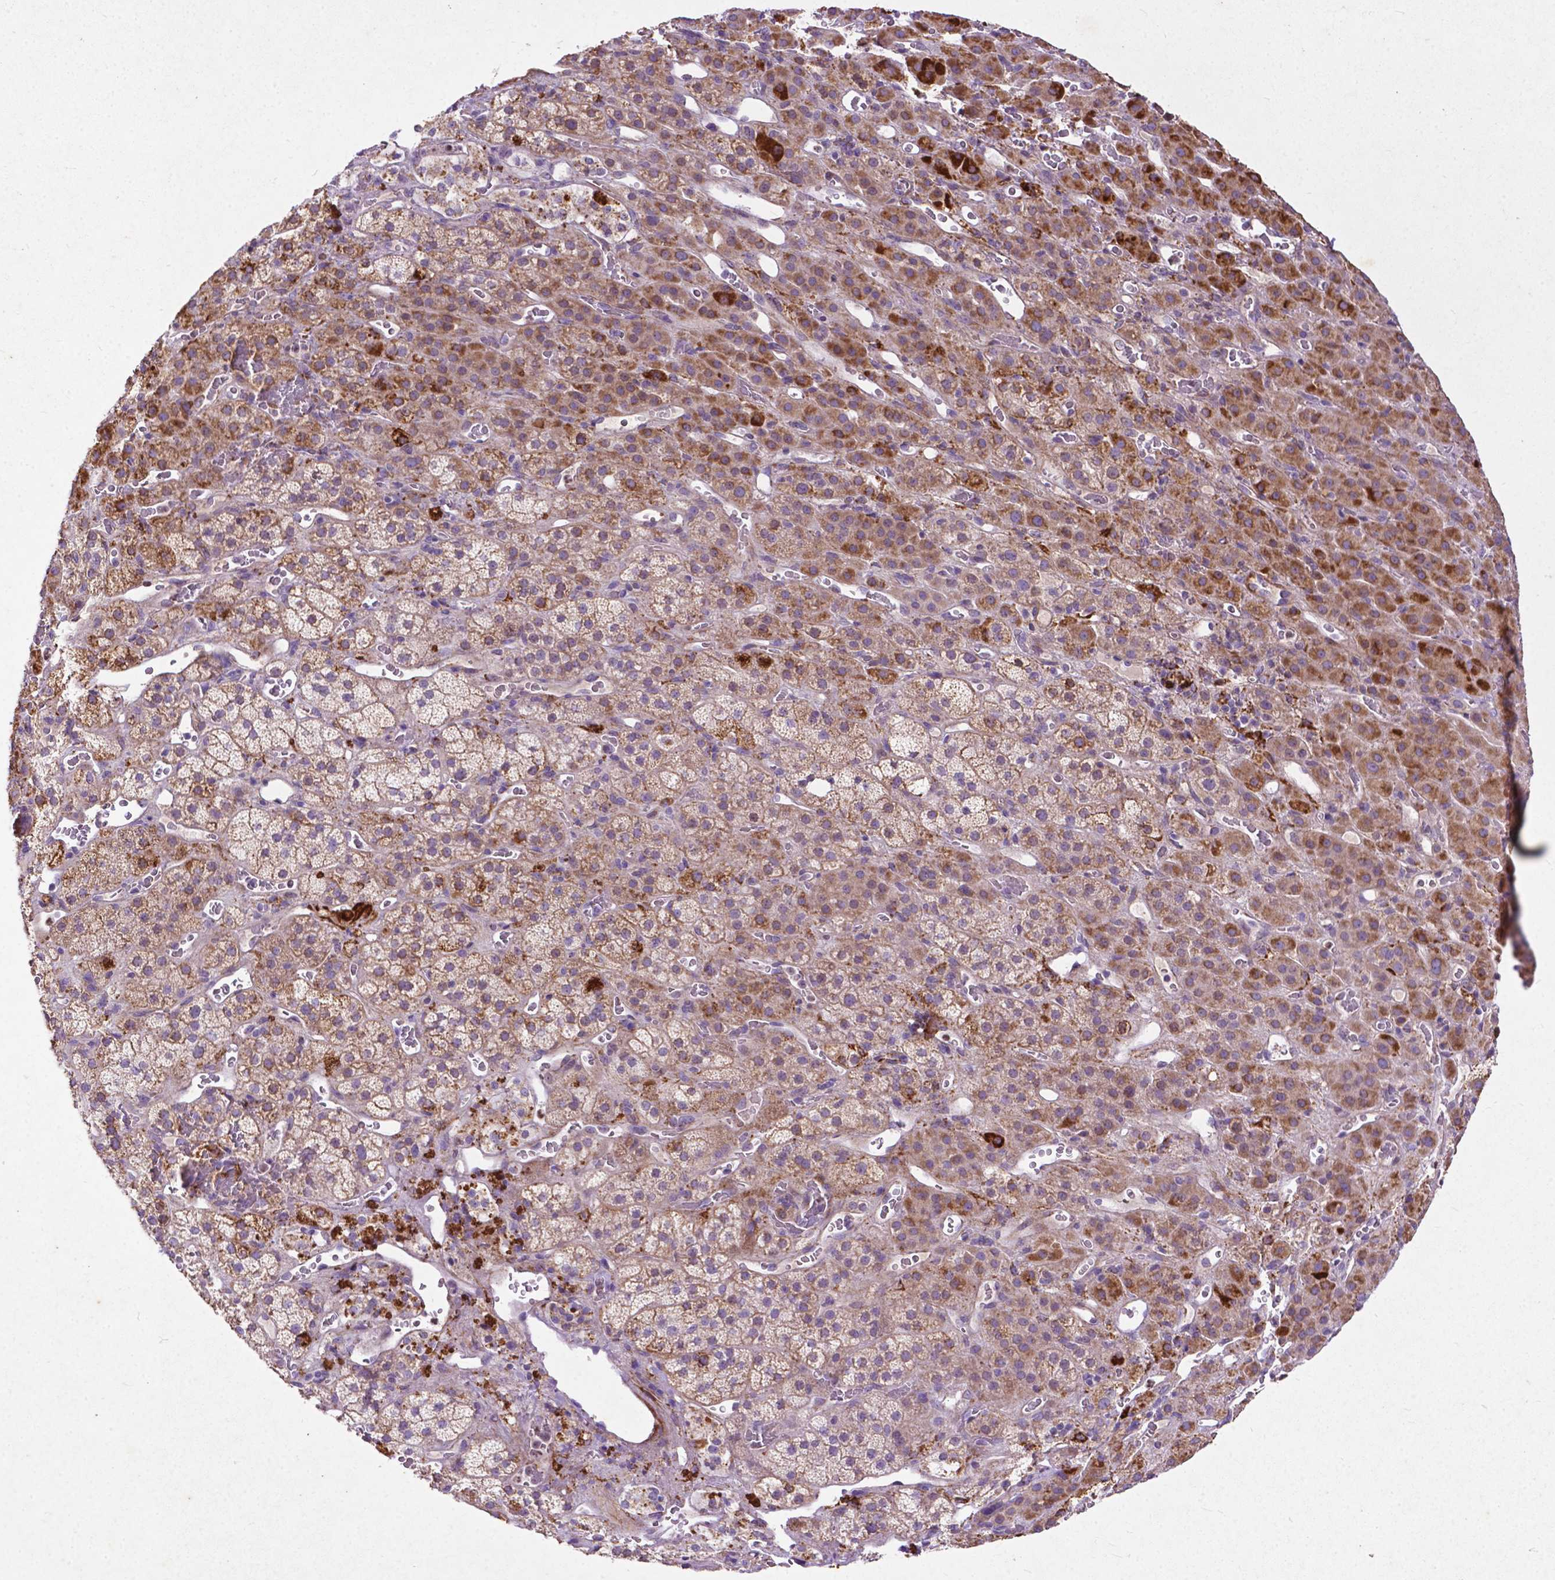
{"staining": {"intensity": "moderate", "quantity": "25%-75%", "location": "cytoplasmic/membranous"}, "tissue": "adrenal gland", "cell_type": "Glandular cells", "image_type": "normal", "snomed": [{"axis": "morphology", "description": "Normal tissue, NOS"}, {"axis": "topography", "description": "Adrenal gland"}], "caption": "Moderate cytoplasmic/membranous expression for a protein is identified in approximately 25%-75% of glandular cells of unremarkable adrenal gland using immunohistochemistry.", "gene": "THEGL", "patient": {"sex": "male", "age": 57}}